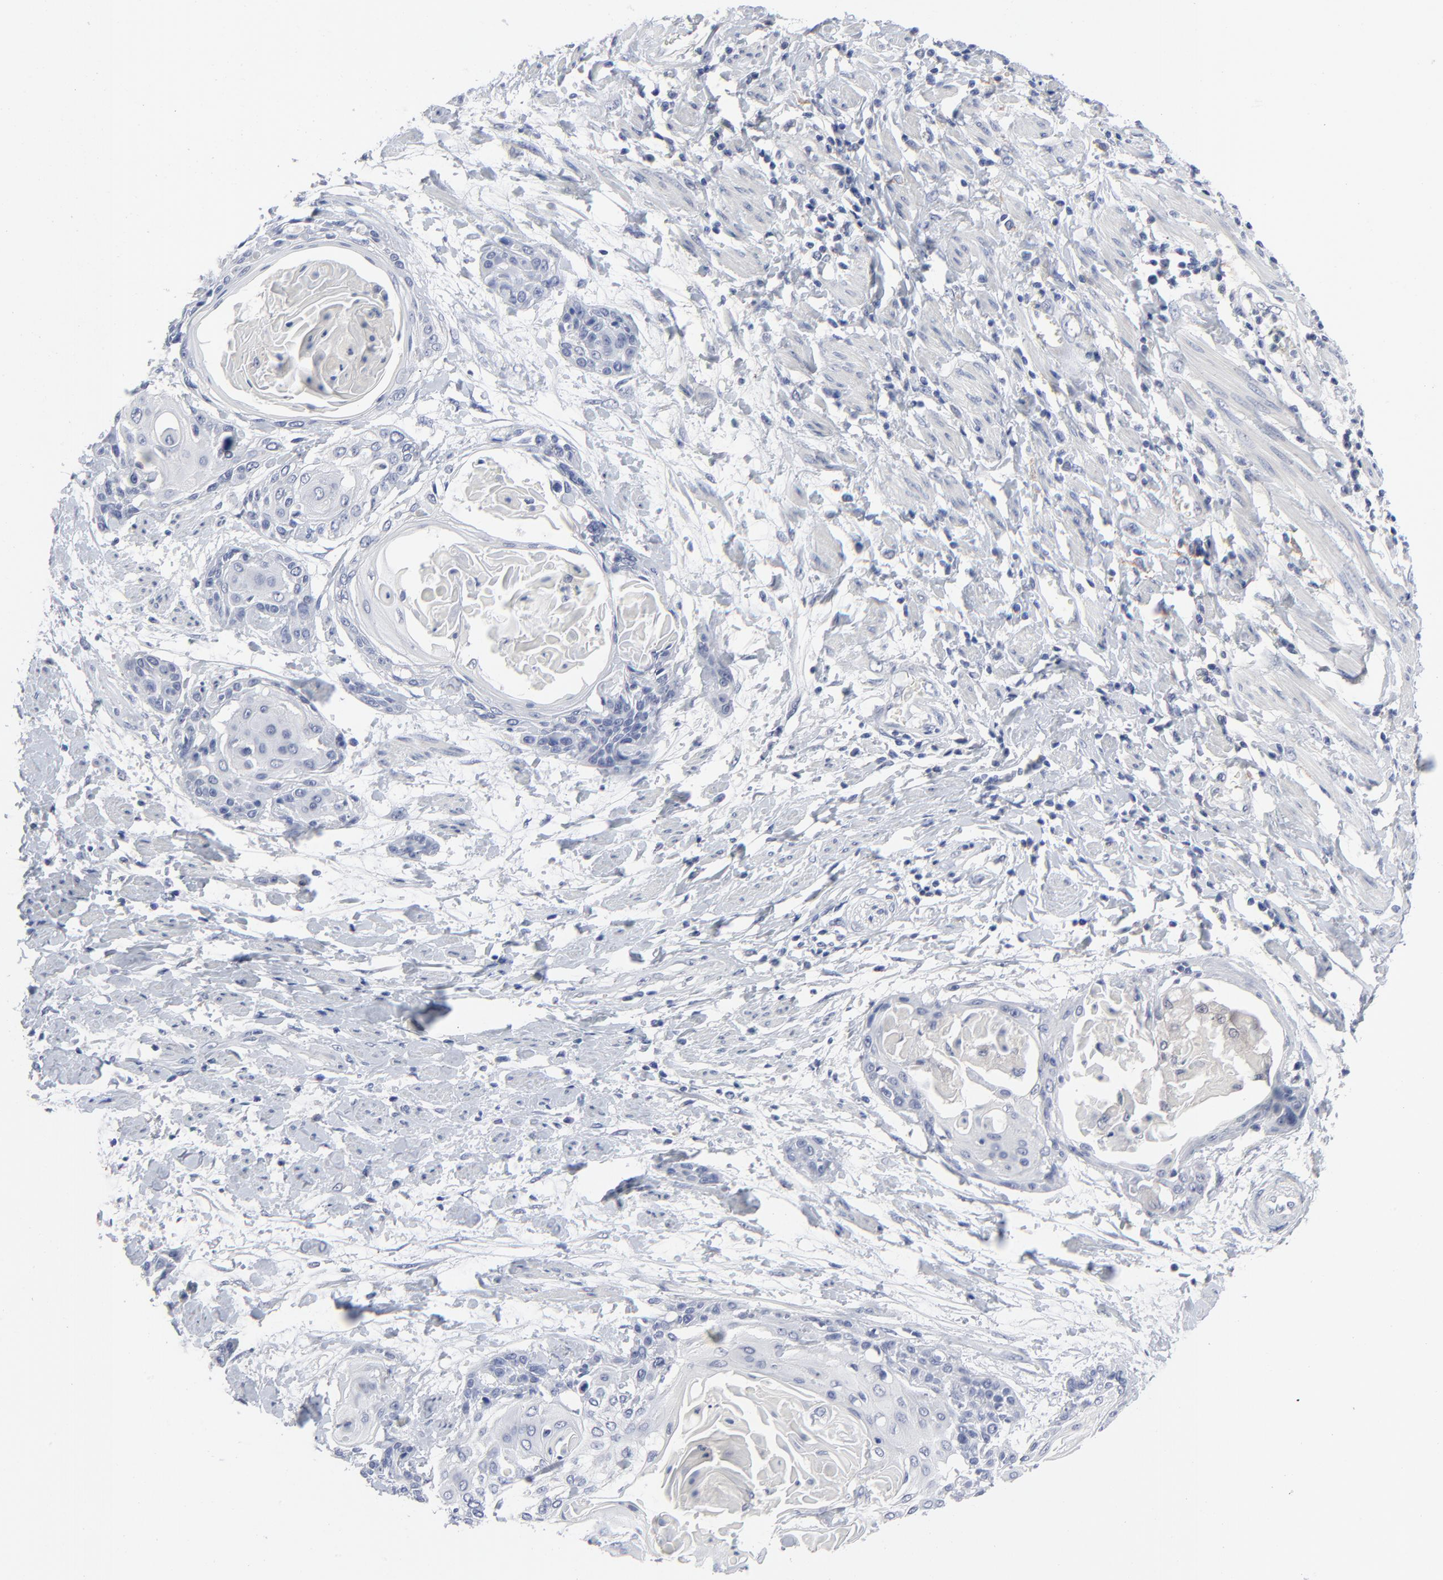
{"staining": {"intensity": "negative", "quantity": "none", "location": "none"}, "tissue": "cervical cancer", "cell_type": "Tumor cells", "image_type": "cancer", "snomed": [{"axis": "morphology", "description": "Squamous cell carcinoma, NOS"}, {"axis": "topography", "description": "Cervix"}], "caption": "The micrograph reveals no staining of tumor cells in cervical cancer. (DAB (3,3'-diaminobenzidine) immunohistochemistry (IHC) with hematoxylin counter stain).", "gene": "CLEC4G", "patient": {"sex": "female", "age": 57}}